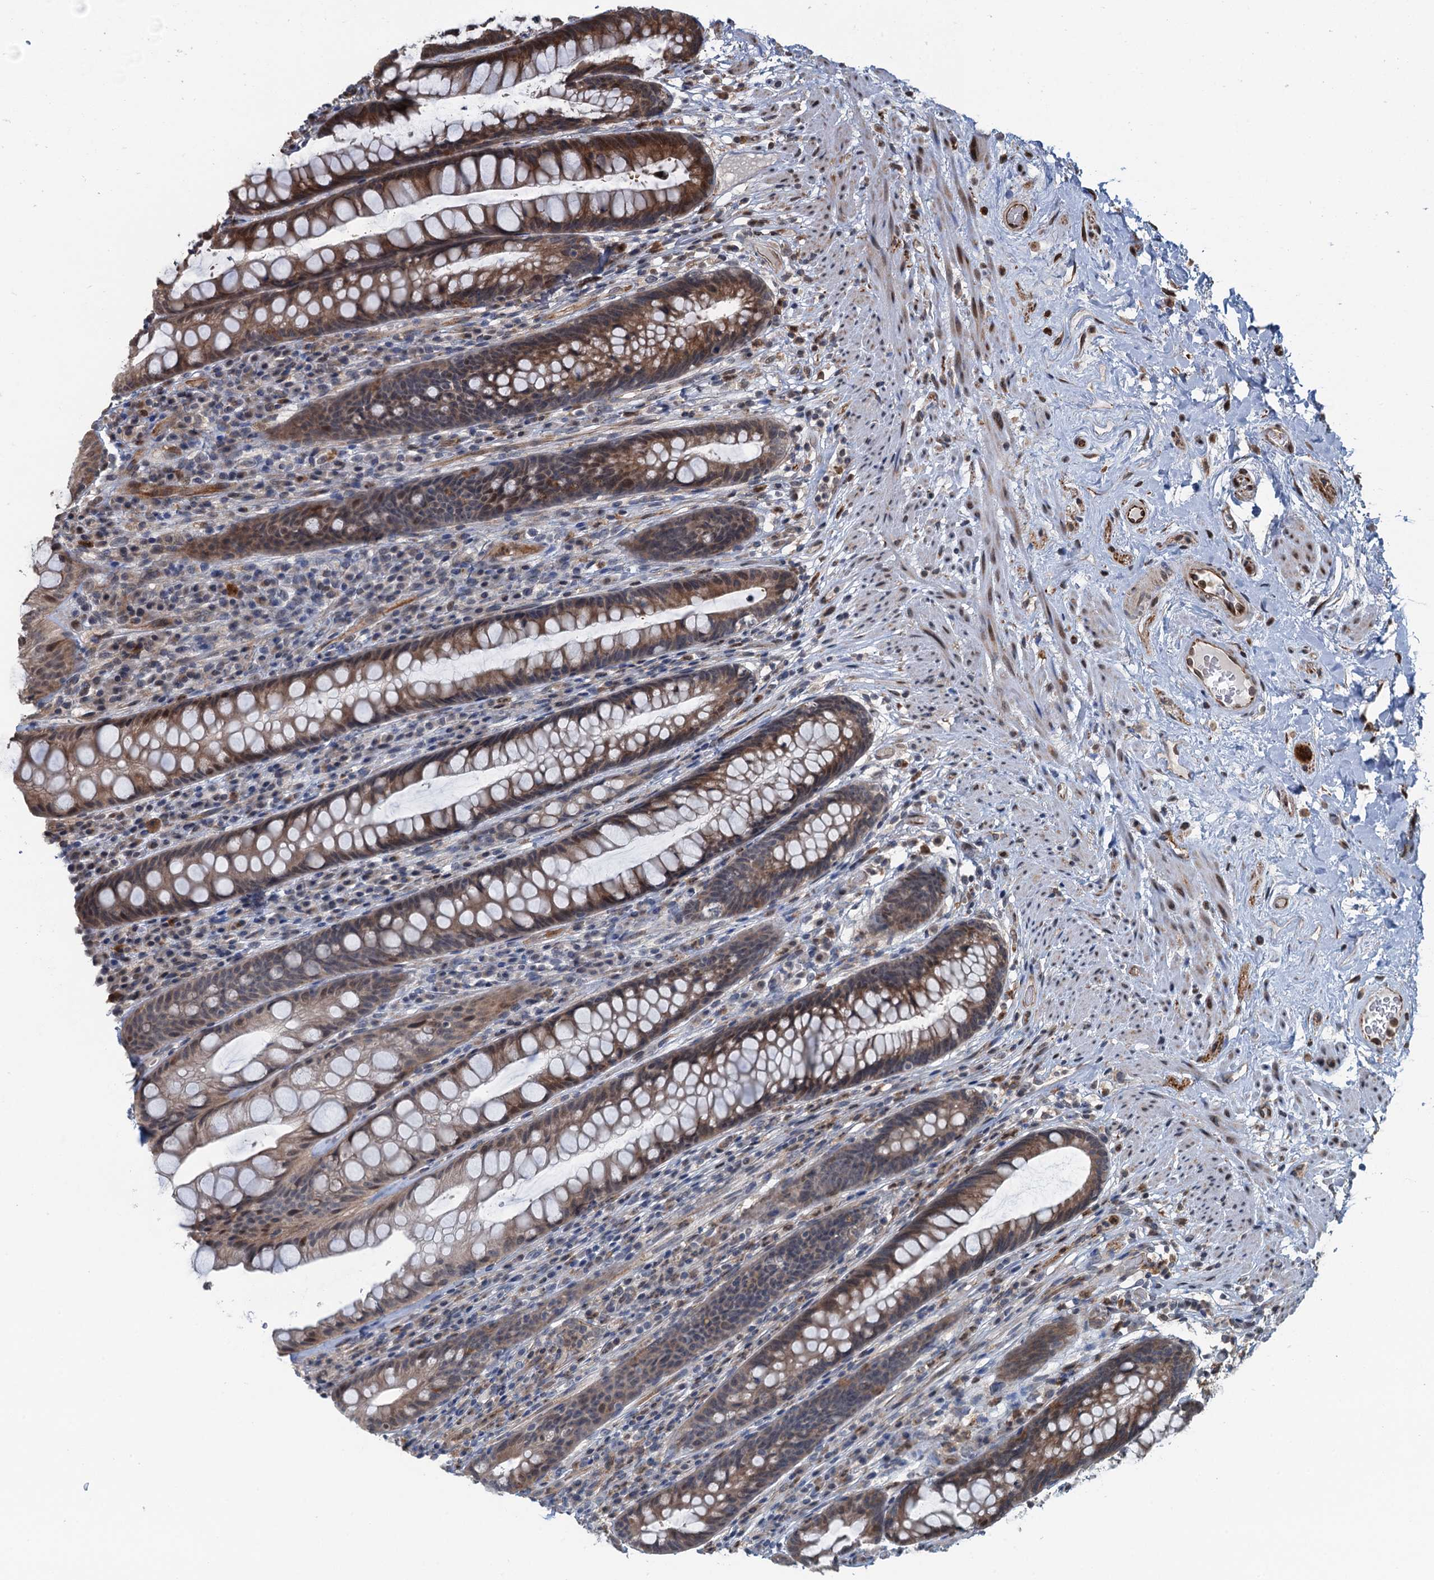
{"staining": {"intensity": "moderate", "quantity": "25%-75%", "location": "cytoplasmic/membranous,nuclear"}, "tissue": "rectum", "cell_type": "Glandular cells", "image_type": "normal", "snomed": [{"axis": "morphology", "description": "Normal tissue, NOS"}, {"axis": "topography", "description": "Rectum"}], "caption": "An immunohistochemistry (IHC) micrograph of benign tissue is shown. Protein staining in brown highlights moderate cytoplasmic/membranous,nuclear positivity in rectum within glandular cells.", "gene": "WHAMM", "patient": {"sex": "male", "age": 74}}